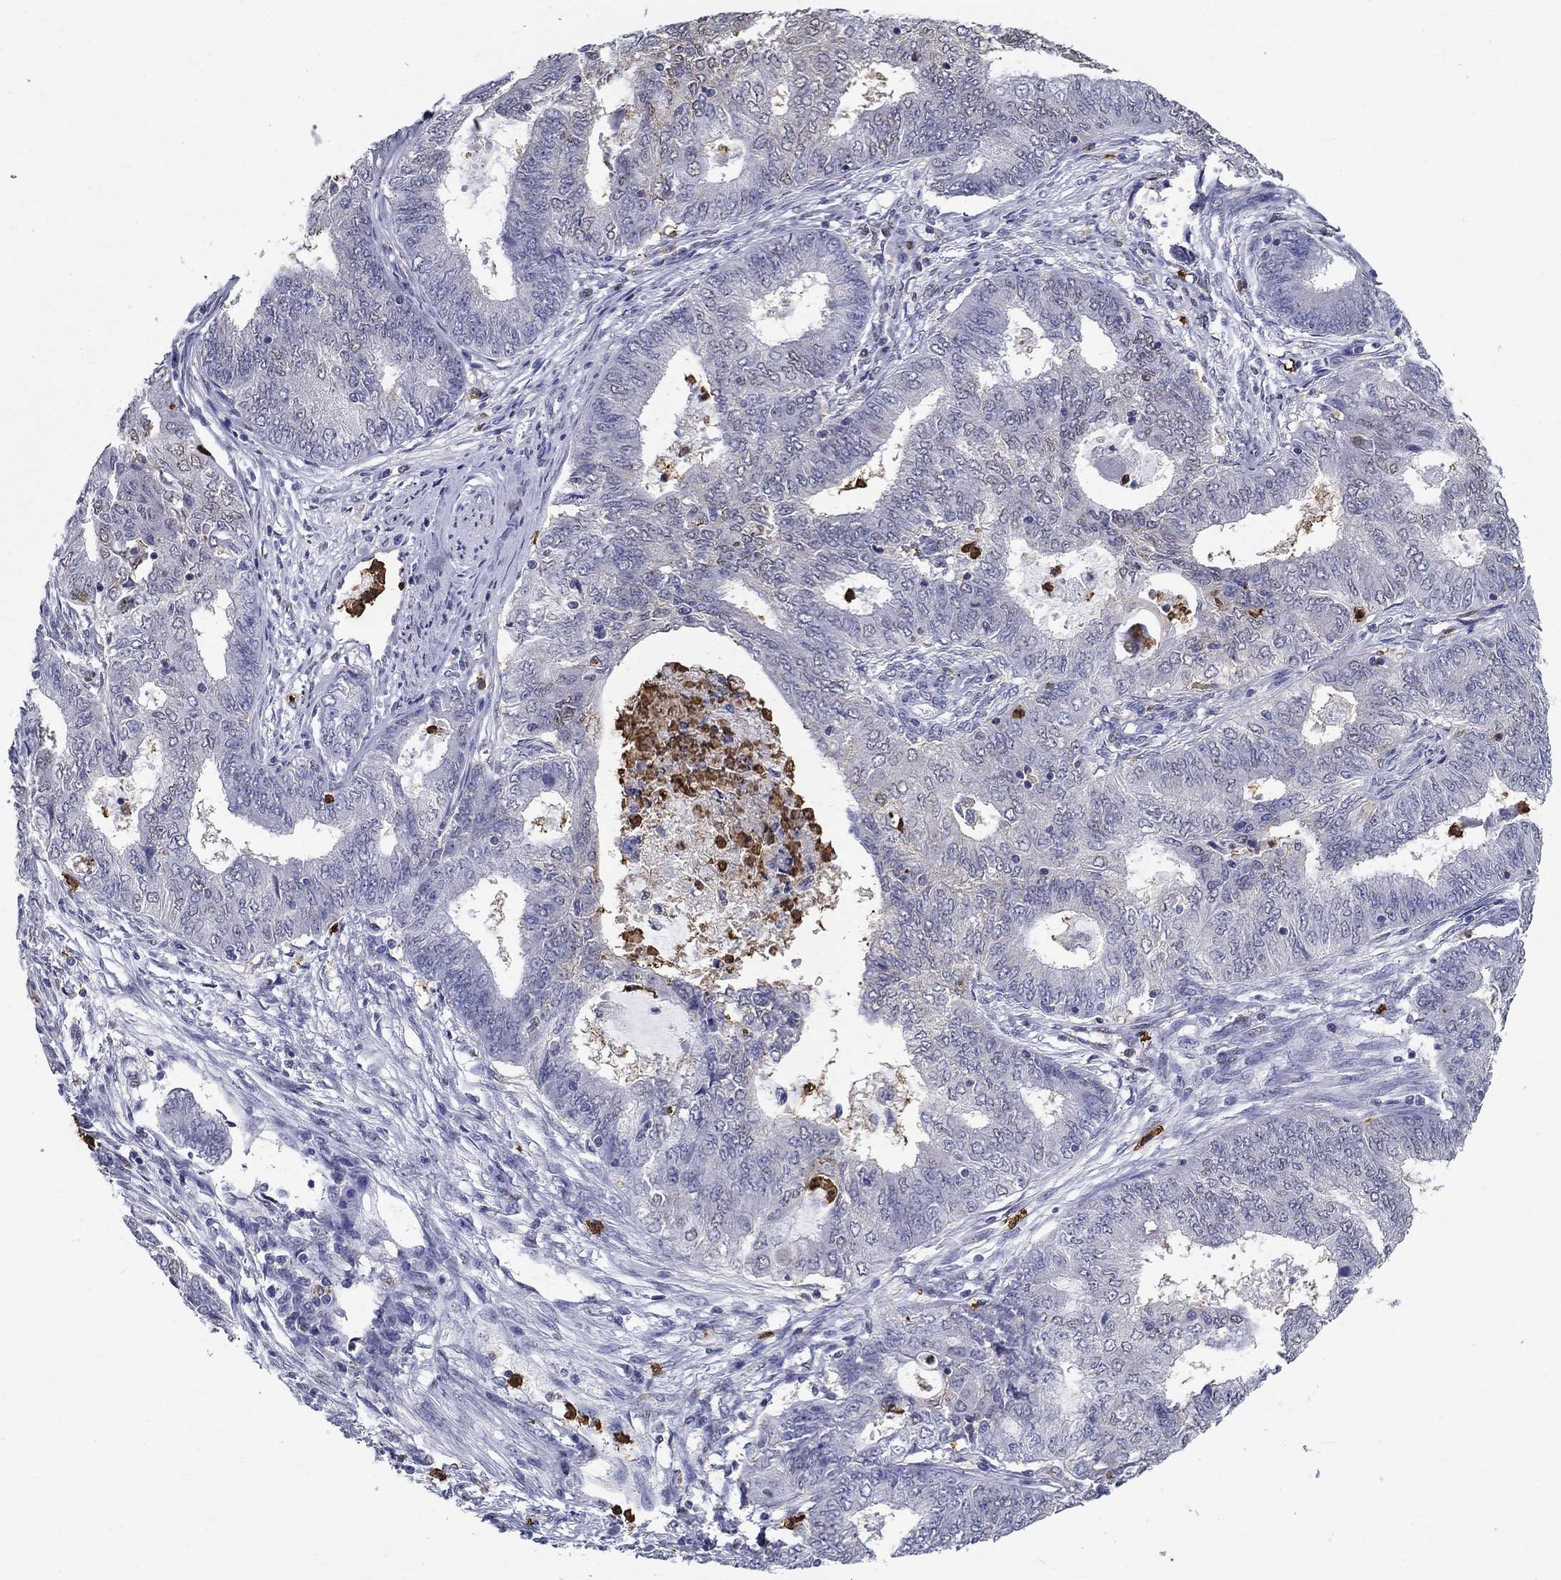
{"staining": {"intensity": "negative", "quantity": "none", "location": "none"}, "tissue": "endometrial cancer", "cell_type": "Tumor cells", "image_type": "cancer", "snomed": [{"axis": "morphology", "description": "Adenocarcinoma, NOS"}, {"axis": "topography", "description": "Endometrium"}], "caption": "A photomicrograph of human endometrial cancer is negative for staining in tumor cells.", "gene": "IGSF8", "patient": {"sex": "female", "age": 62}}